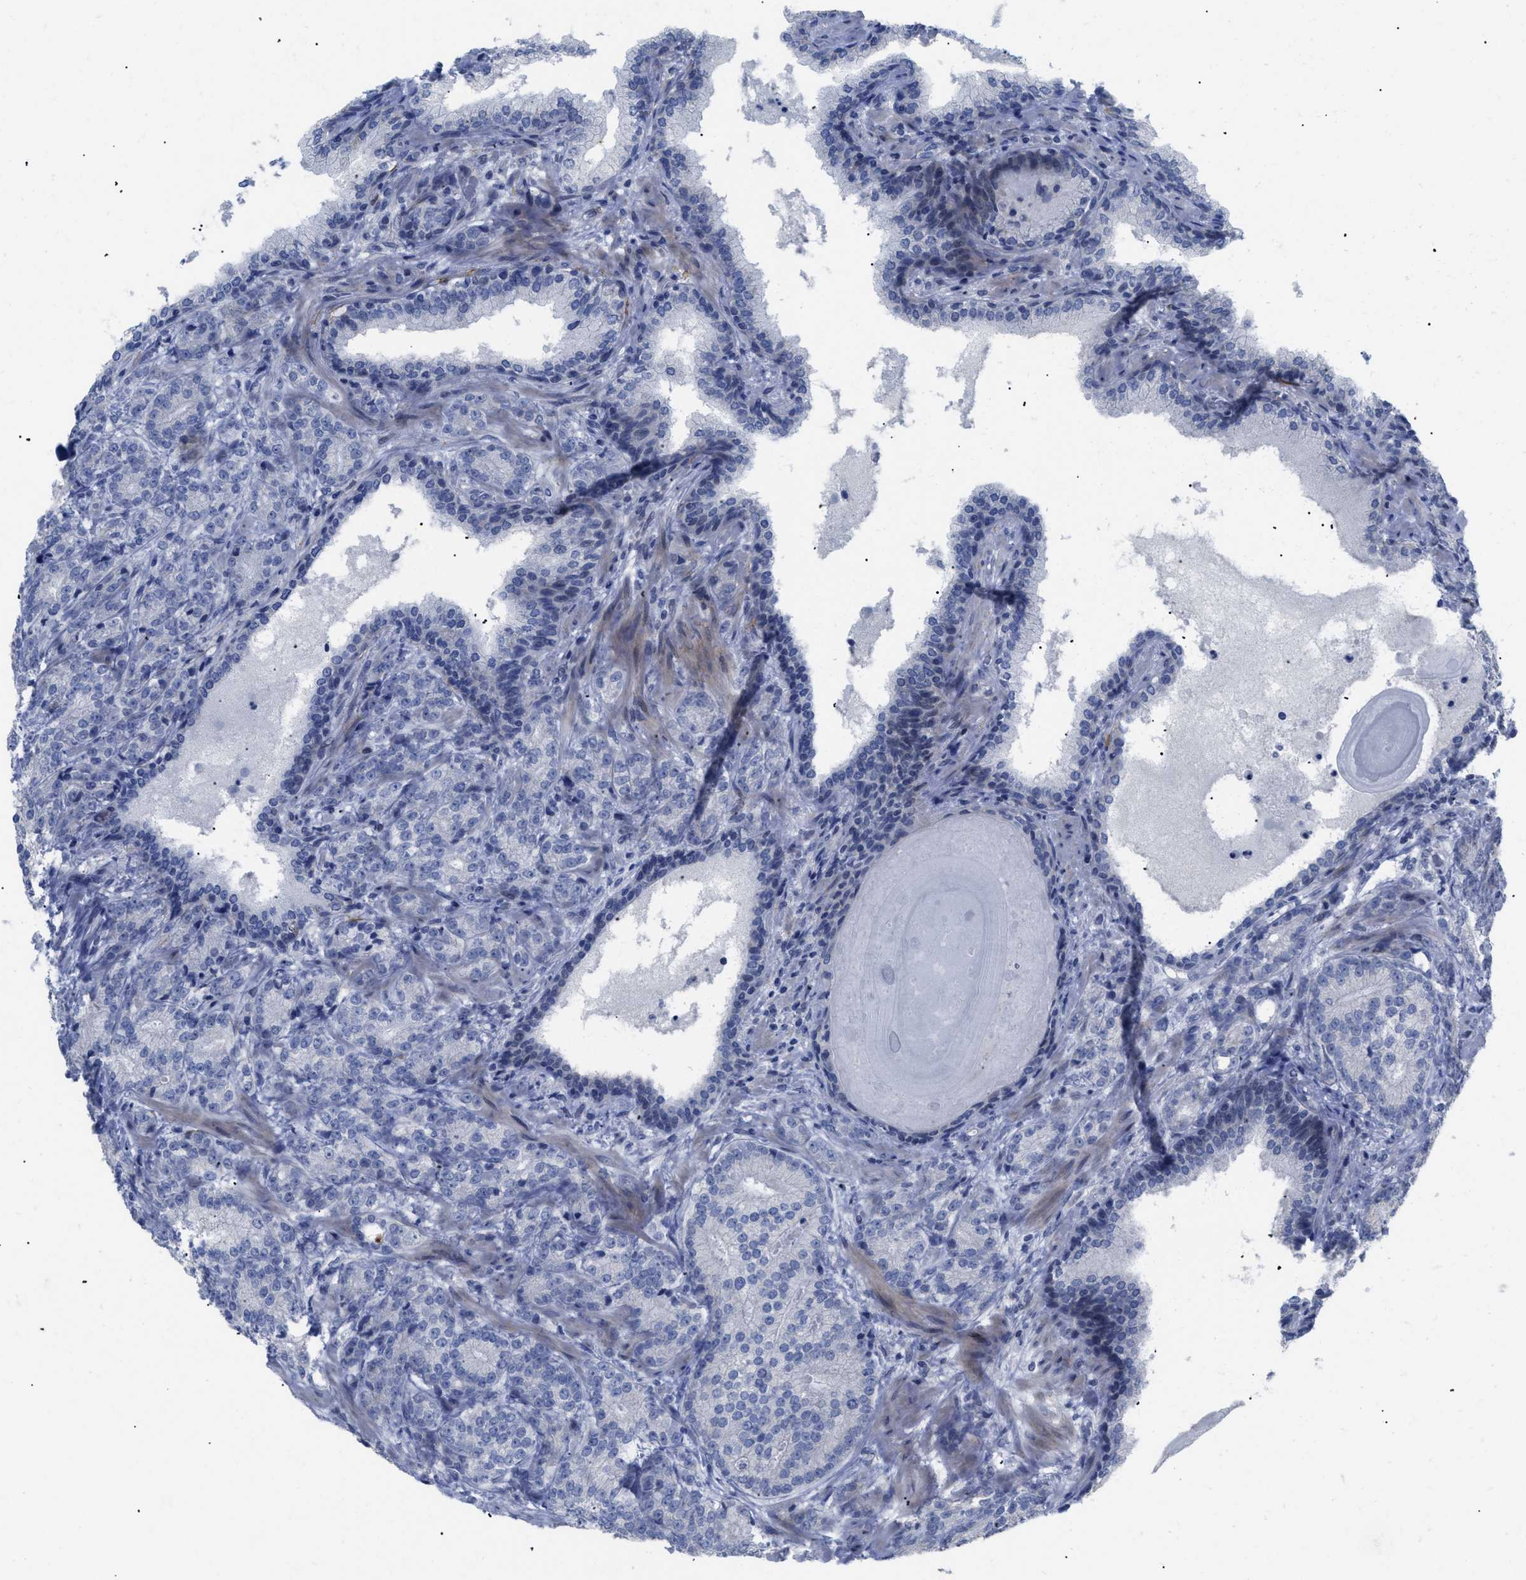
{"staining": {"intensity": "negative", "quantity": "none", "location": "none"}, "tissue": "prostate cancer", "cell_type": "Tumor cells", "image_type": "cancer", "snomed": [{"axis": "morphology", "description": "Adenocarcinoma, High grade"}, {"axis": "topography", "description": "Prostate"}], "caption": "A micrograph of human prostate high-grade adenocarcinoma is negative for staining in tumor cells.", "gene": "CAV3", "patient": {"sex": "male", "age": 61}}